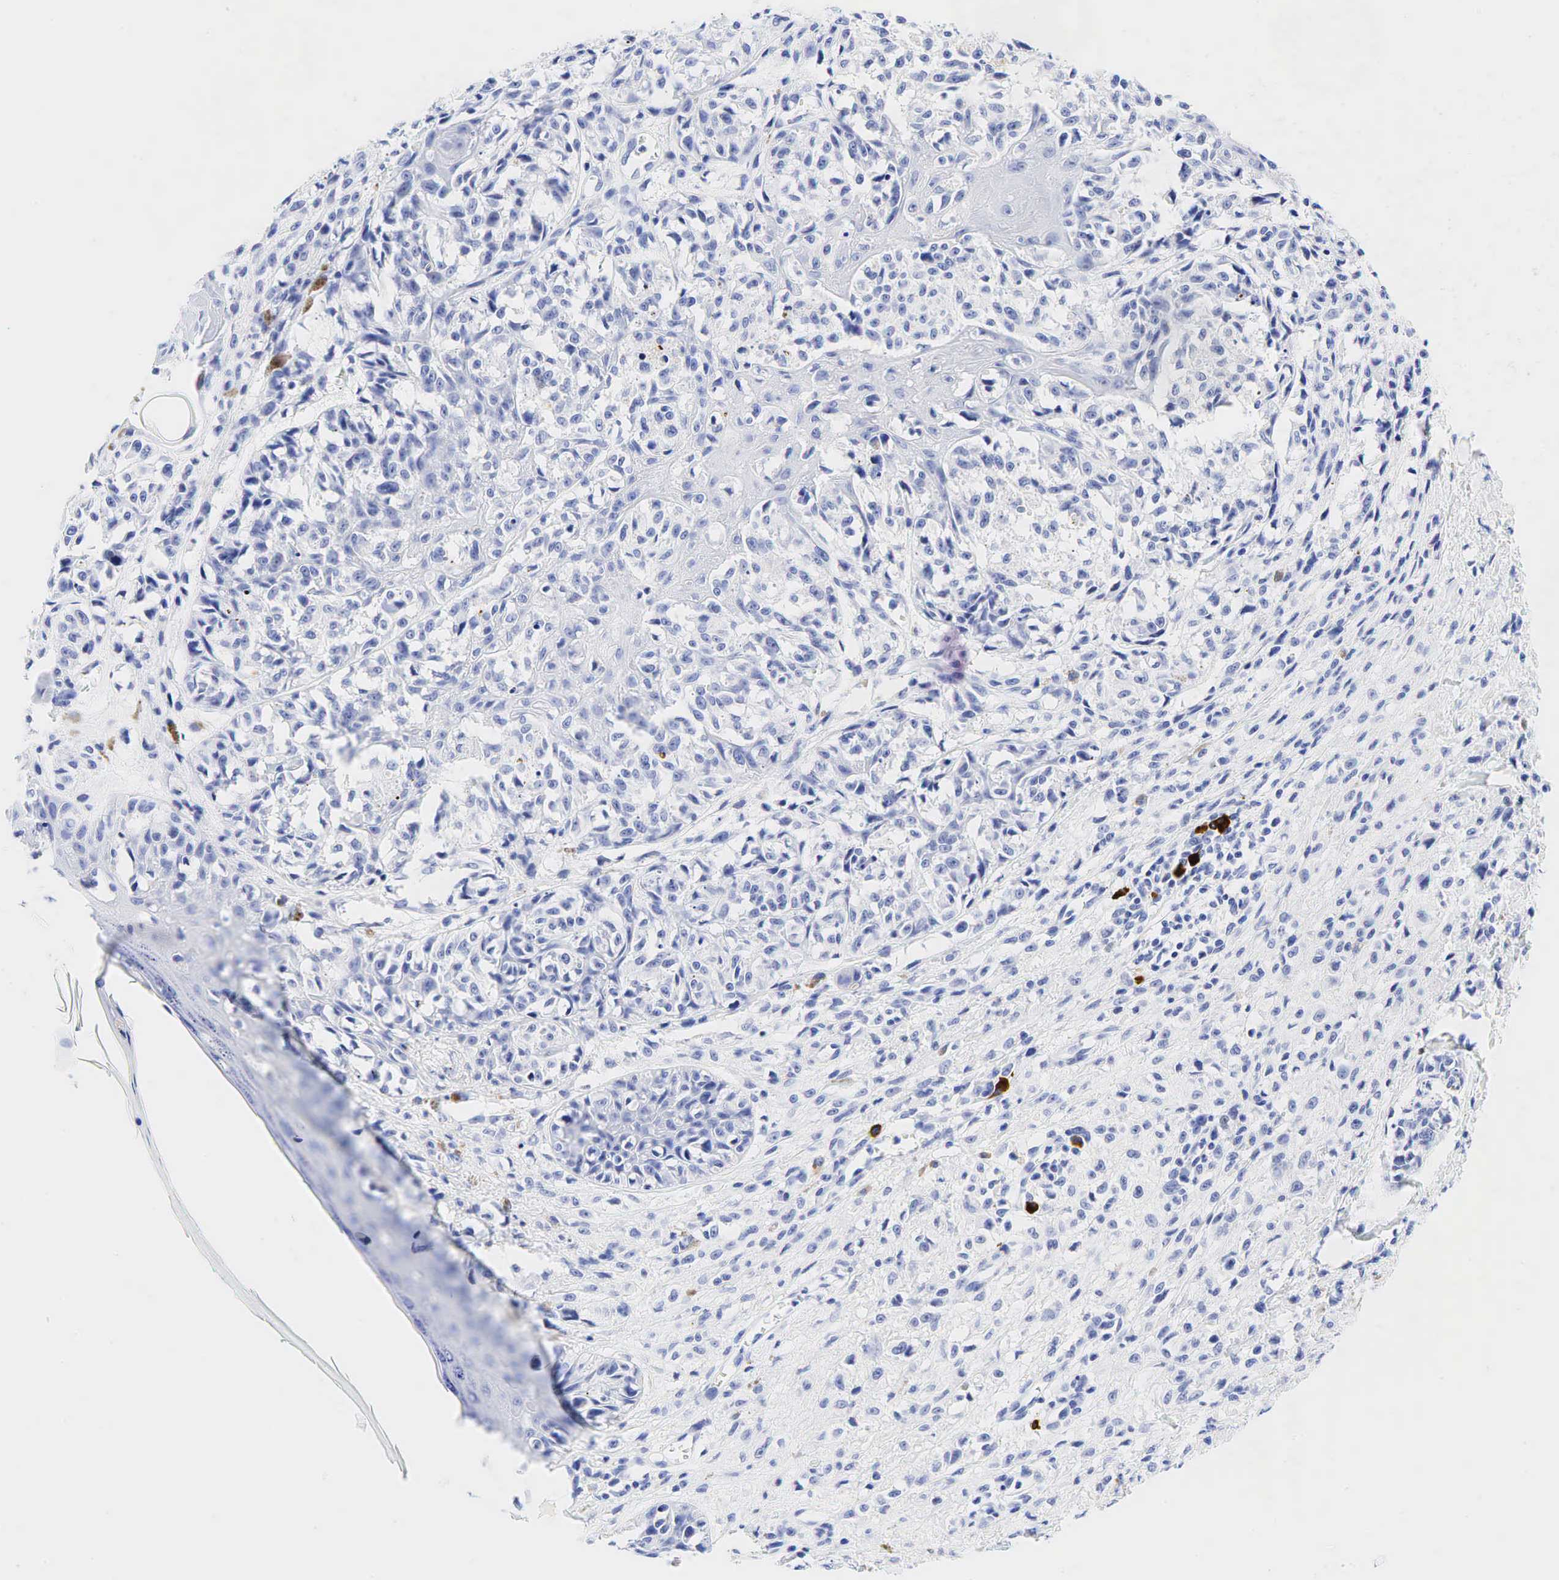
{"staining": {"intensity": "negative", "quantity": "none", "location": "none"}, "tissue": "melanoma", "cell_type": "Tumor cells", "image_type": "cancer", "snomed": [{"axis": "morphology", "description": "Malignant melanoma, NOS"}, {"axis": "topography", "description": "Skin"}], "caption": "A high-resolution image shows immunohistochemistry staining of melanoma, which reveals no significant expression in tumor cells.", "gene": "CD79A", "patient": {"sex": "male", "age": 80}}